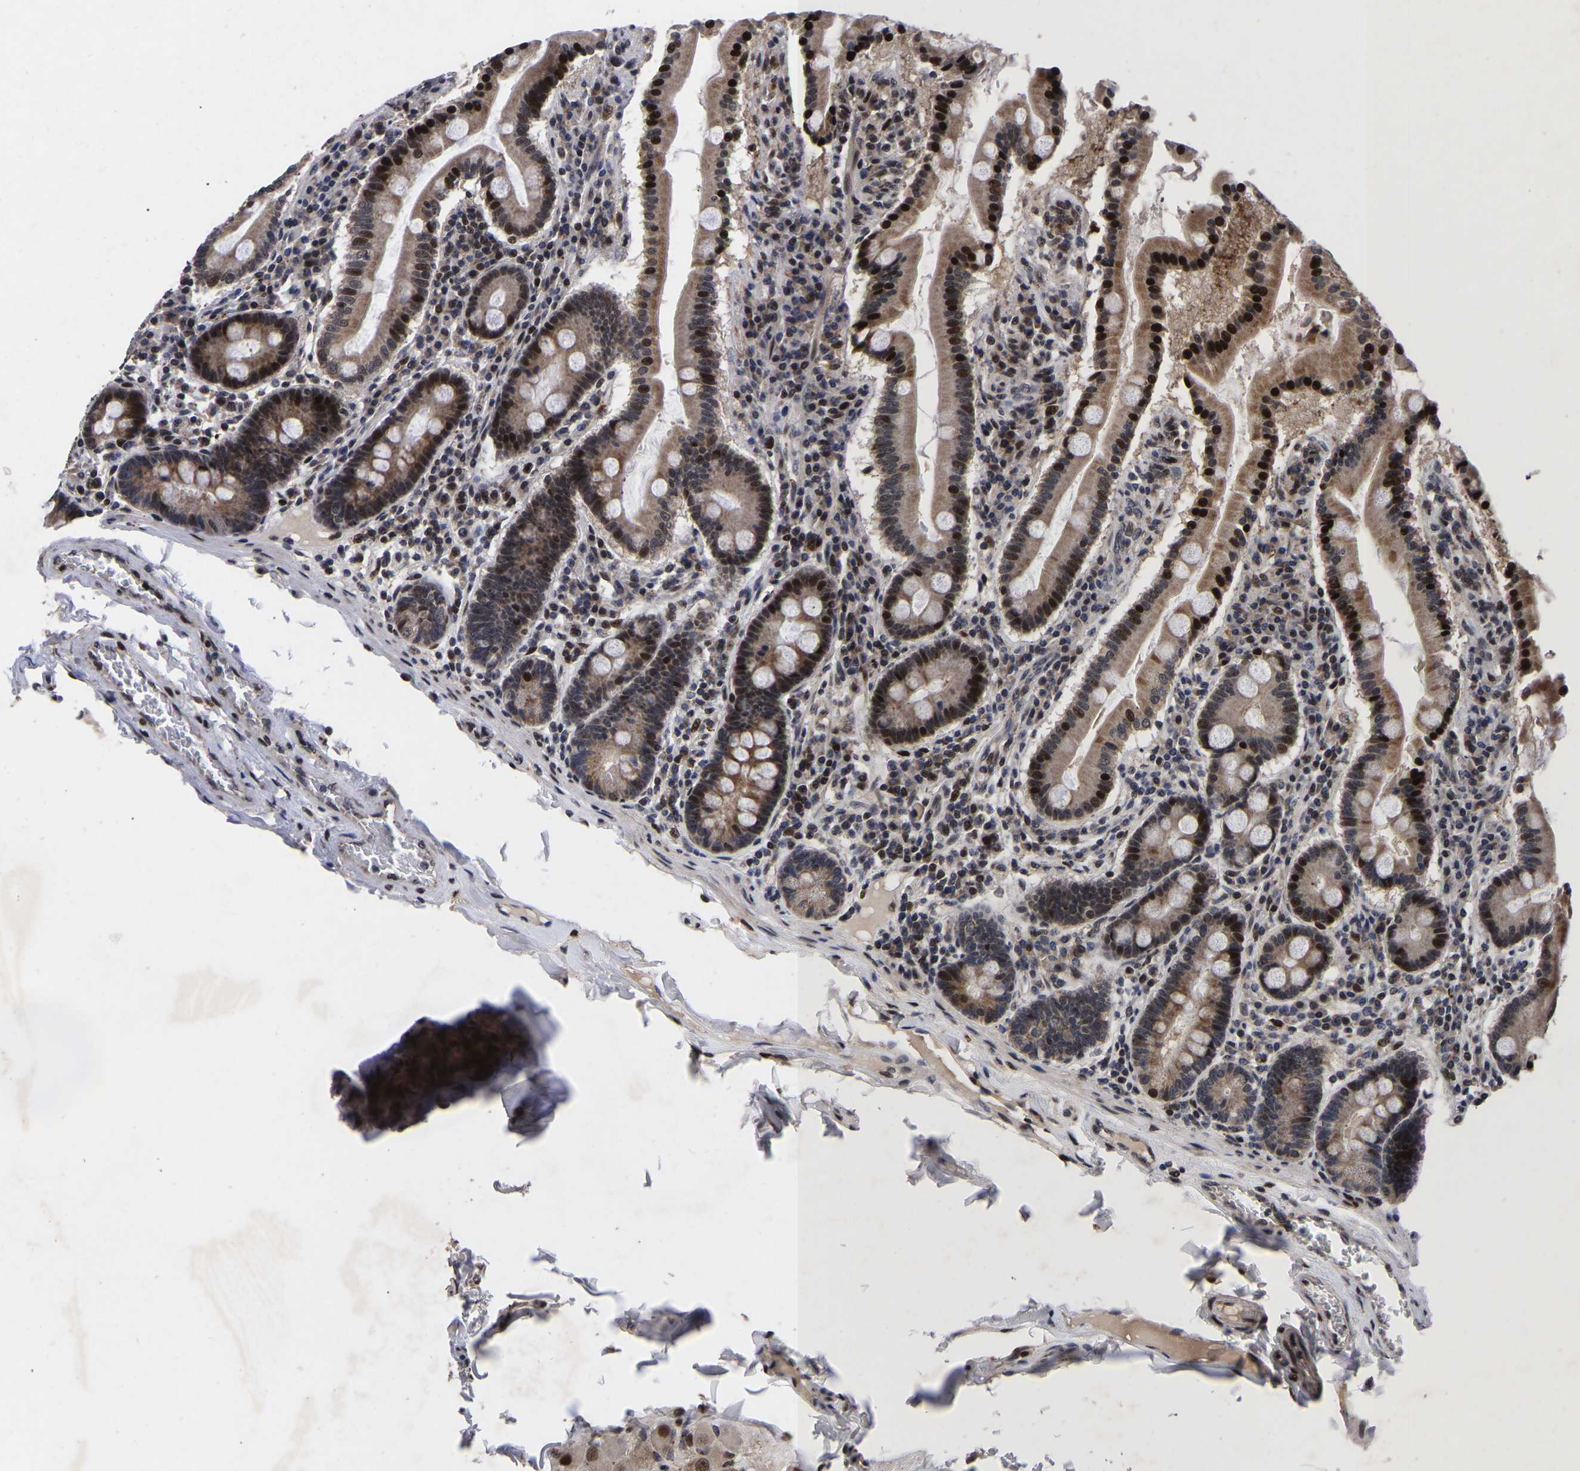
{"staining": {"intensity": "strong", "quantity": ">75%", "location": "cytoplasmic/membranous,nuclear"}, "tissue": "duodenum", "cell_type": "Glandular cells", "image_type": "normal", "snomed": [{"axis": "morphology", "description": "Normal tissue, NOS"}, {"axis": "topography", "description": "Duodenum"}], "caption": "The micrograph reveals immunohistochemical staining of normal duodenum. There is strong cytoplasmic/membranous,nuclear staining is seen in approximately >75% of glandular cells.", "gene": "JUNB", "patient": {"sex": "male", "age": 50}}